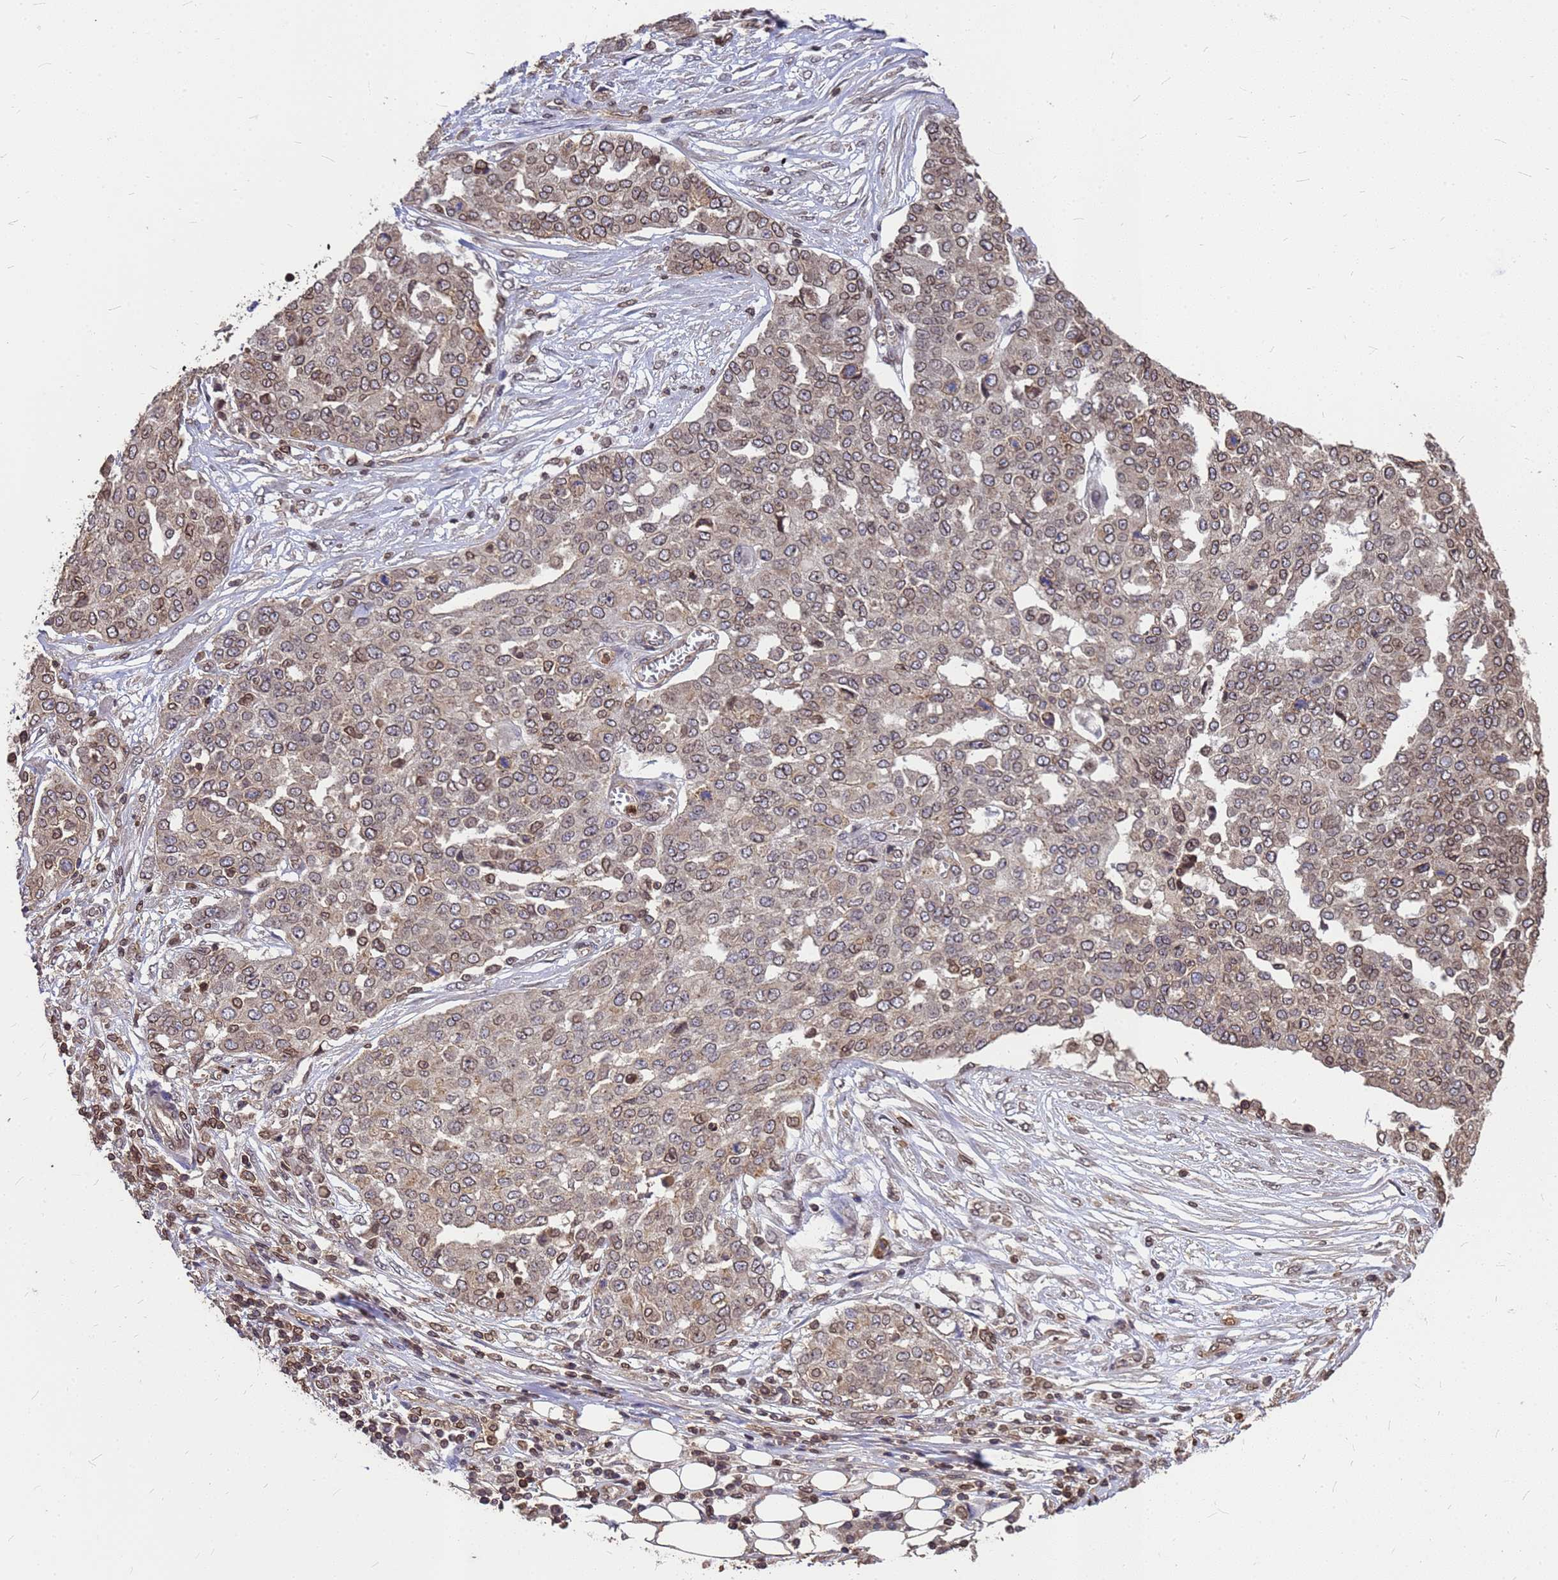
{"staining": {"intensity": "moderate", "quantity": "25%-75%", "location": "cytoplasmic/membranous,nuclear"}, "tissue": "ovarian cancer", "cell_type": "Tumor cells", "image_type": "cancer", "snomed": [{"axis": "morphology", "description": "Cystadenocarcinoma, serous, NOS"}, {"axis": "topography", "description": "Soft tissue"}, {"axis": "topography", "description": "Ovary"}], "caption": "Ovarian serous cystadenocarcinoma stained for a protein exhibits moderate cytoplasmic/membranous and nuclear positivity in tumor cells.", "gene": "C1orf35", "patient": {"sex": "female", "age": 57}}